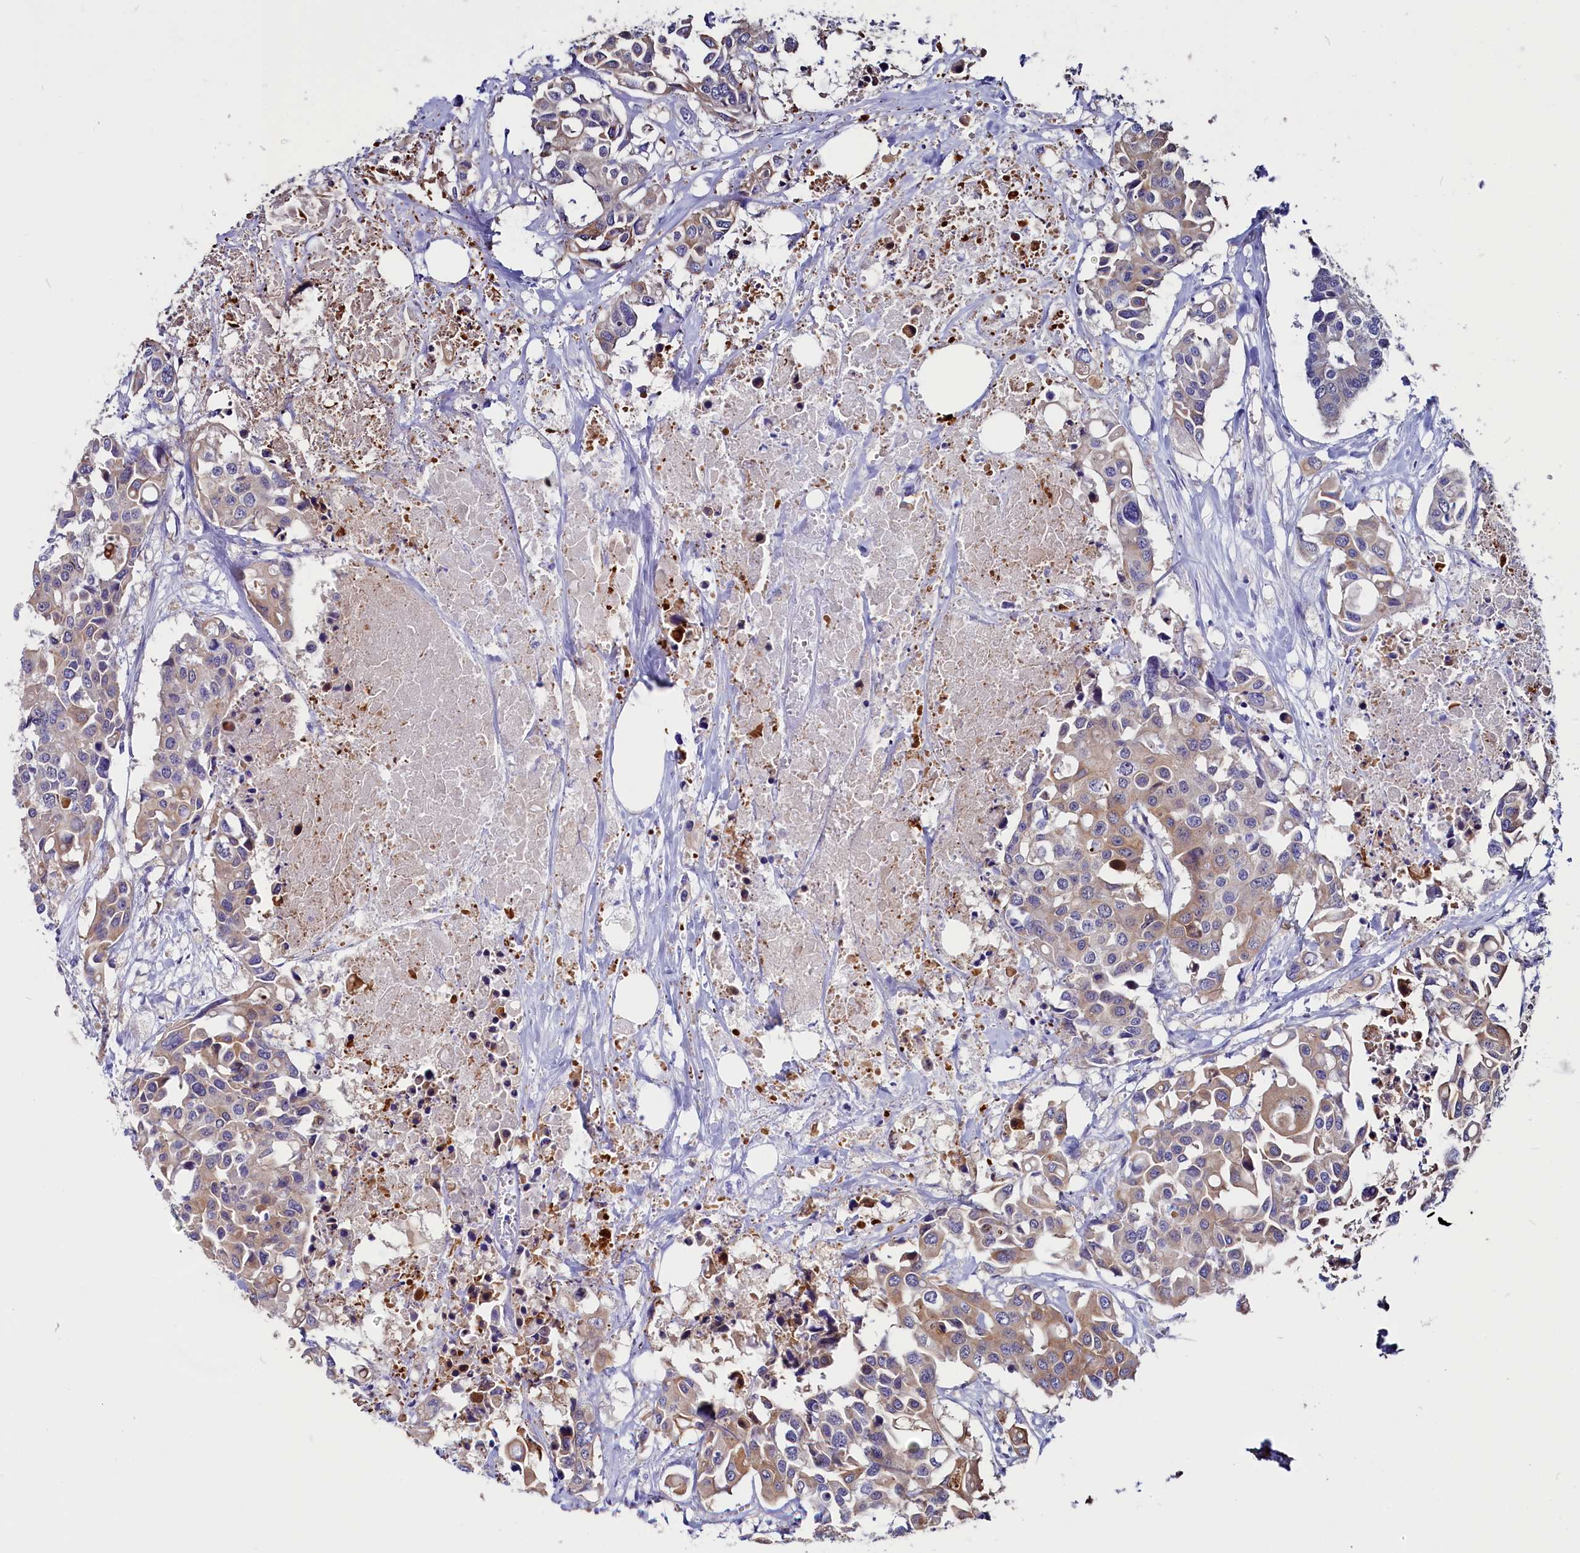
{"staining": {"intensity": "moderate", "quantity": "25%-75%", "location": "cytoplasmic/membranous"}, "tissue": "colorectal cancer", "cell_type": "Tumor cells", "image_type": "cancer", "snomed": [{"axis": "morphology", "description": "Adenocarcinoma, NOS"}, {"axis": "topography", "description": "Colon"}], "caption": "An IHC image of tumor tissue is shown. Protein staining in brown shows moderate cytoplasmic/membranous positivity in colorectal cancer within tumor cells. (DAB (3,3'-diaminobenzidine) IHC with brightfield microscopy, high magnification).", "gene": "CIAPIN1", "patient": {"sex": "male", "age": 77}}